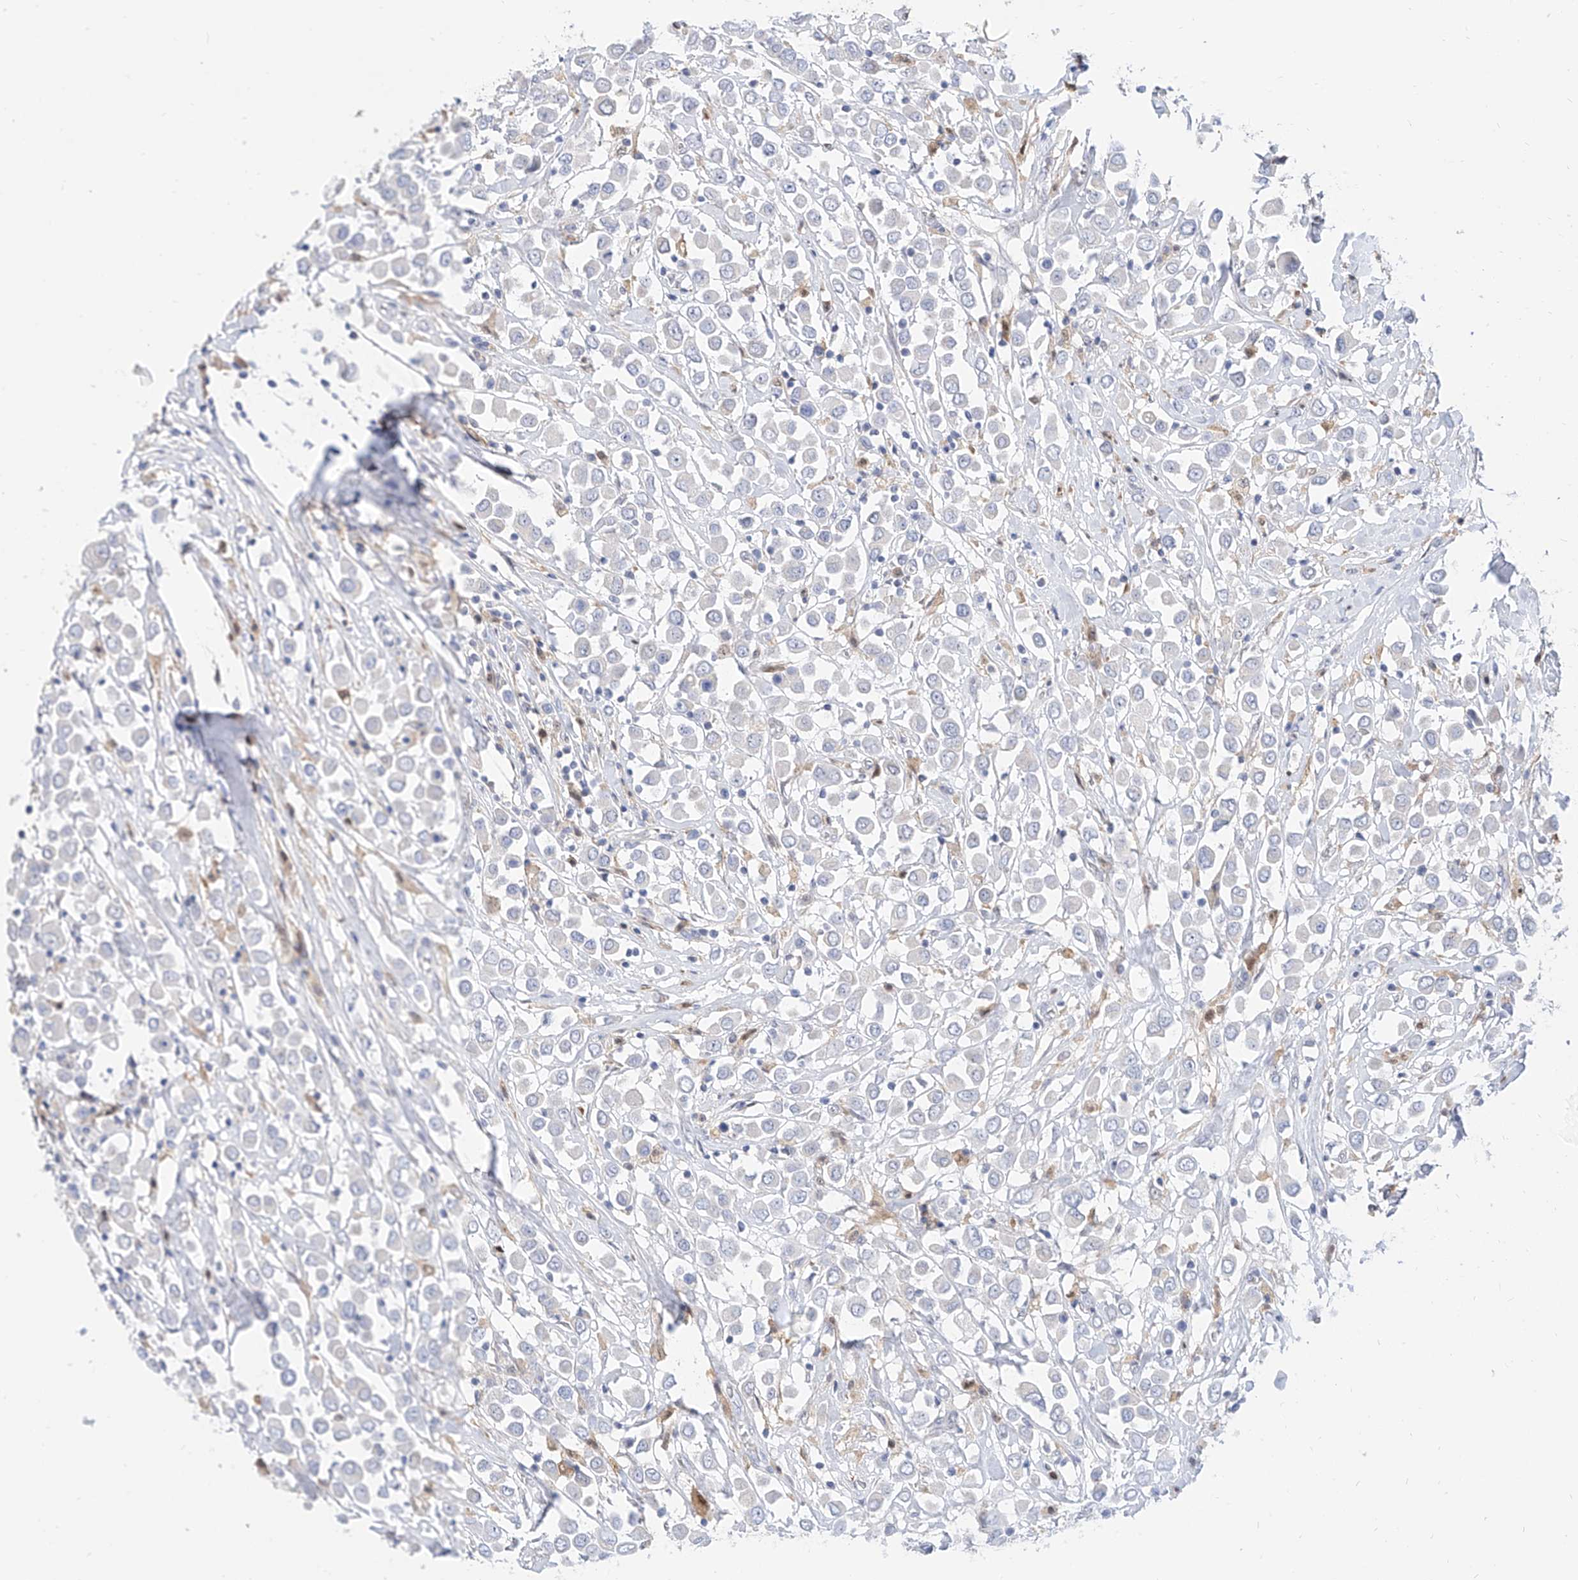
{"staining": {"intensity": "negative", "quantity": "none", "location": "none"}, "tissue": "breast cancer", "cell_type": "Tumor cells", "image_type": "cancer", "snomed": [{"axis": "morphology", "description": "Duct carcinoma"}, {"axis": "topography", "description": "Breast"}], "caption": "High magnification brightfield microscopy of breast cancer stained with DAB (brown) and counterstained with hematoxylin (blue): tumor cells show no significant positivity.", "gene": "PDXK", "patient": {"sex": "female", "age": 61}}